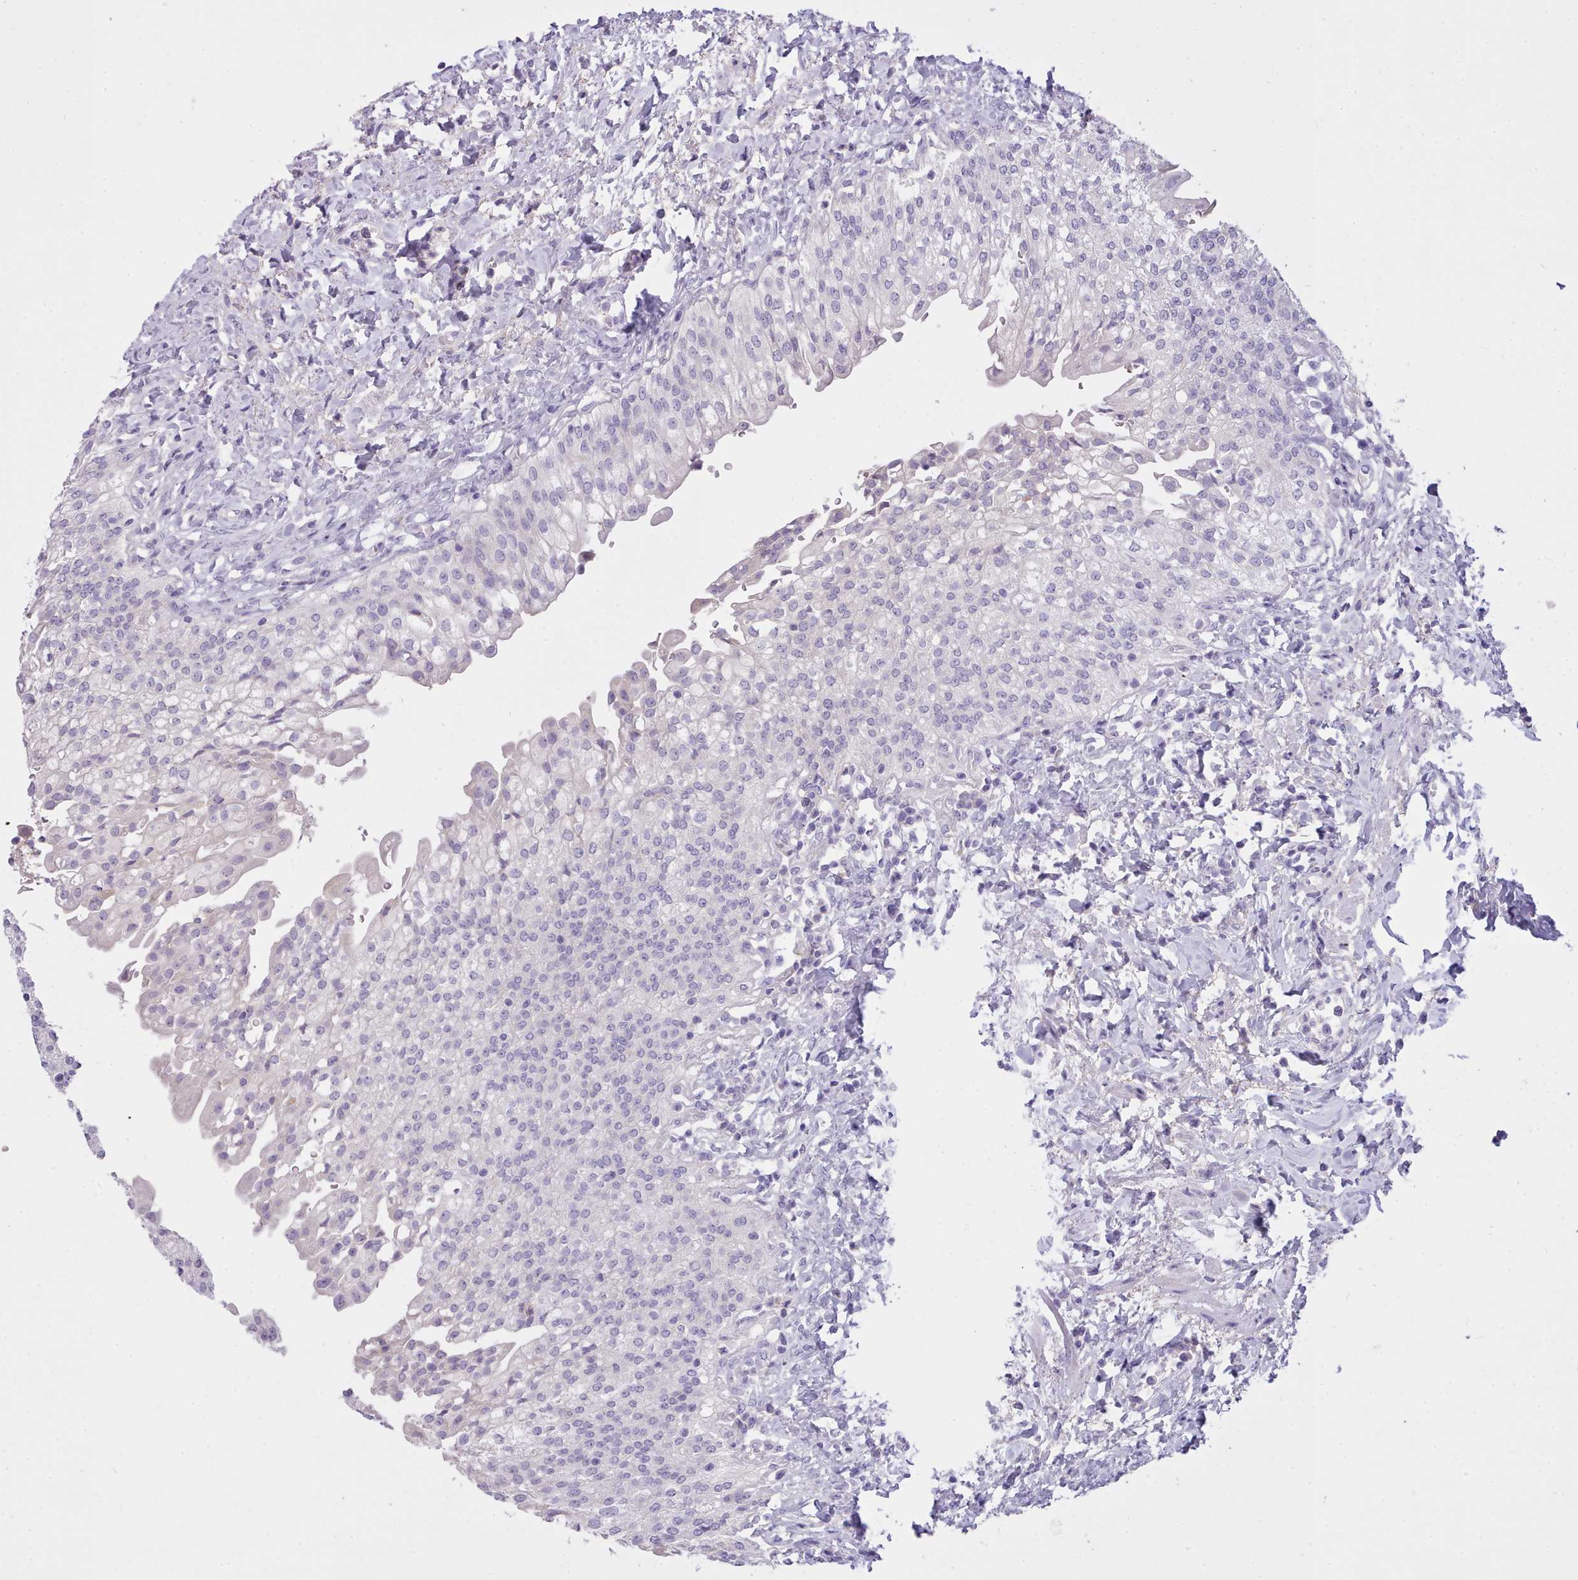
{"staining": {"intensity": "negative", "quantity": "none", "location": "none"}, "tissue": "urinary bladder", "cell_type": "Urothelial cells", "image_type": "normal", "snomed": [{"axis": "morphology", "description": "Normal tissue, NOS"}, {"axis": "morphology", "description": "Inflammation, NOS"}, {"axis": "topography", "description": "Urinary bladder"}], "caption": "This is a histopathology image of IHC staining of unremarkable urinary bladder, which shows no staining in urothelial cells.", "gene": "CYP2A13", "patient": {"sex": "male", "age": 64}}